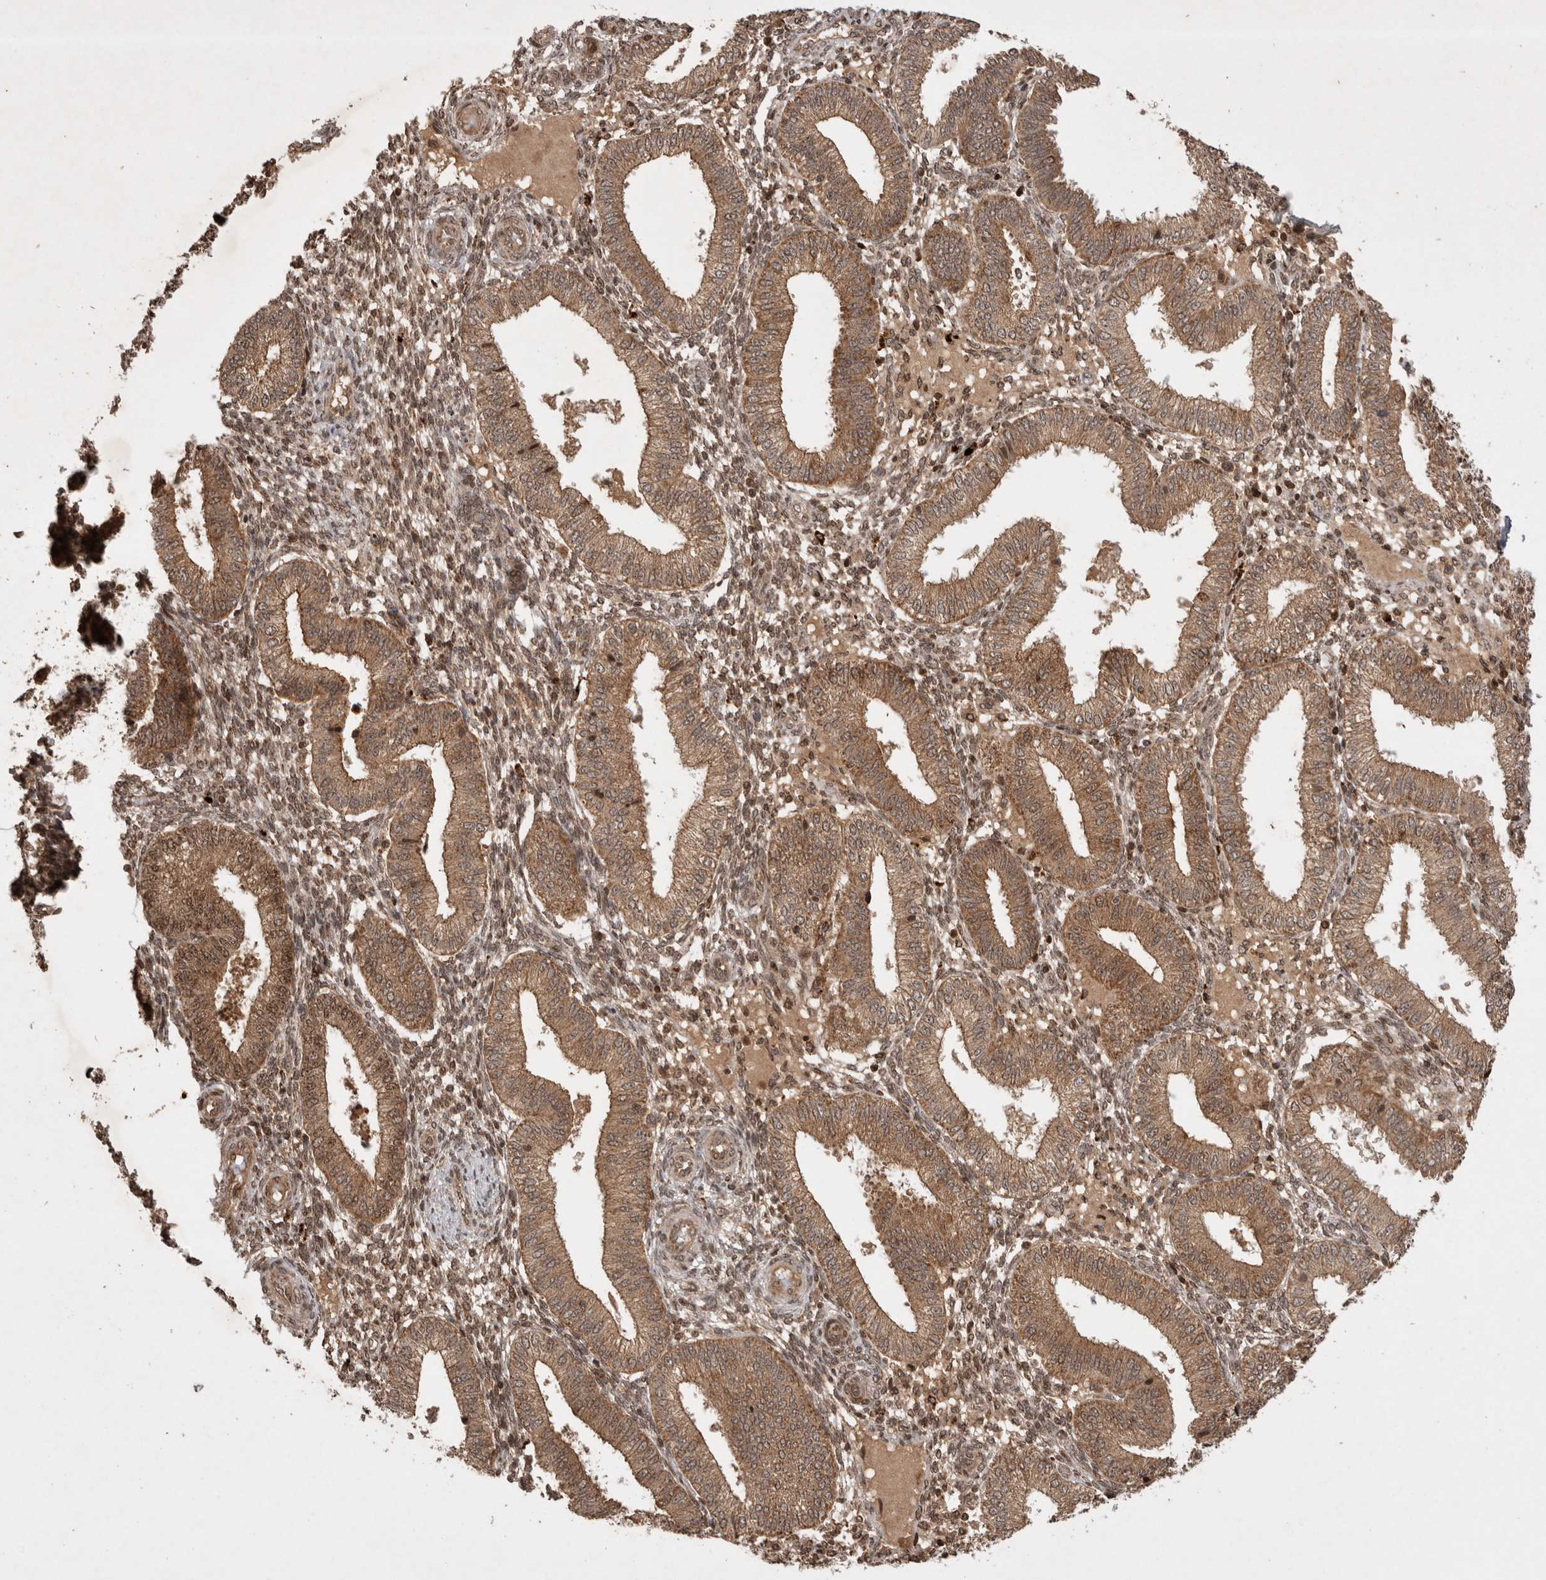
{"staining": {"intensity": "moderate", "quantity": "25%-75%", "location": "cytoplasmic/membranous,nuclear"}, "tissue": "endometrium", "cell_type": "Cells in endometrial stroma", "image_type": "normal", "snomed": [{"axis": "morphology", "description": "Normal tissue, NOS"}, {"axis": "topography", "description": "Endometrium"}], "caption": "This is an image of immunohistochemistry staining of normal endometrium, which shows moderate positivity in the cytoplasmic/membranous,nuclear of cells in endometrial stroma.", "gene": "FAM221A", "patient": {"sex": "female", "age": 39}}